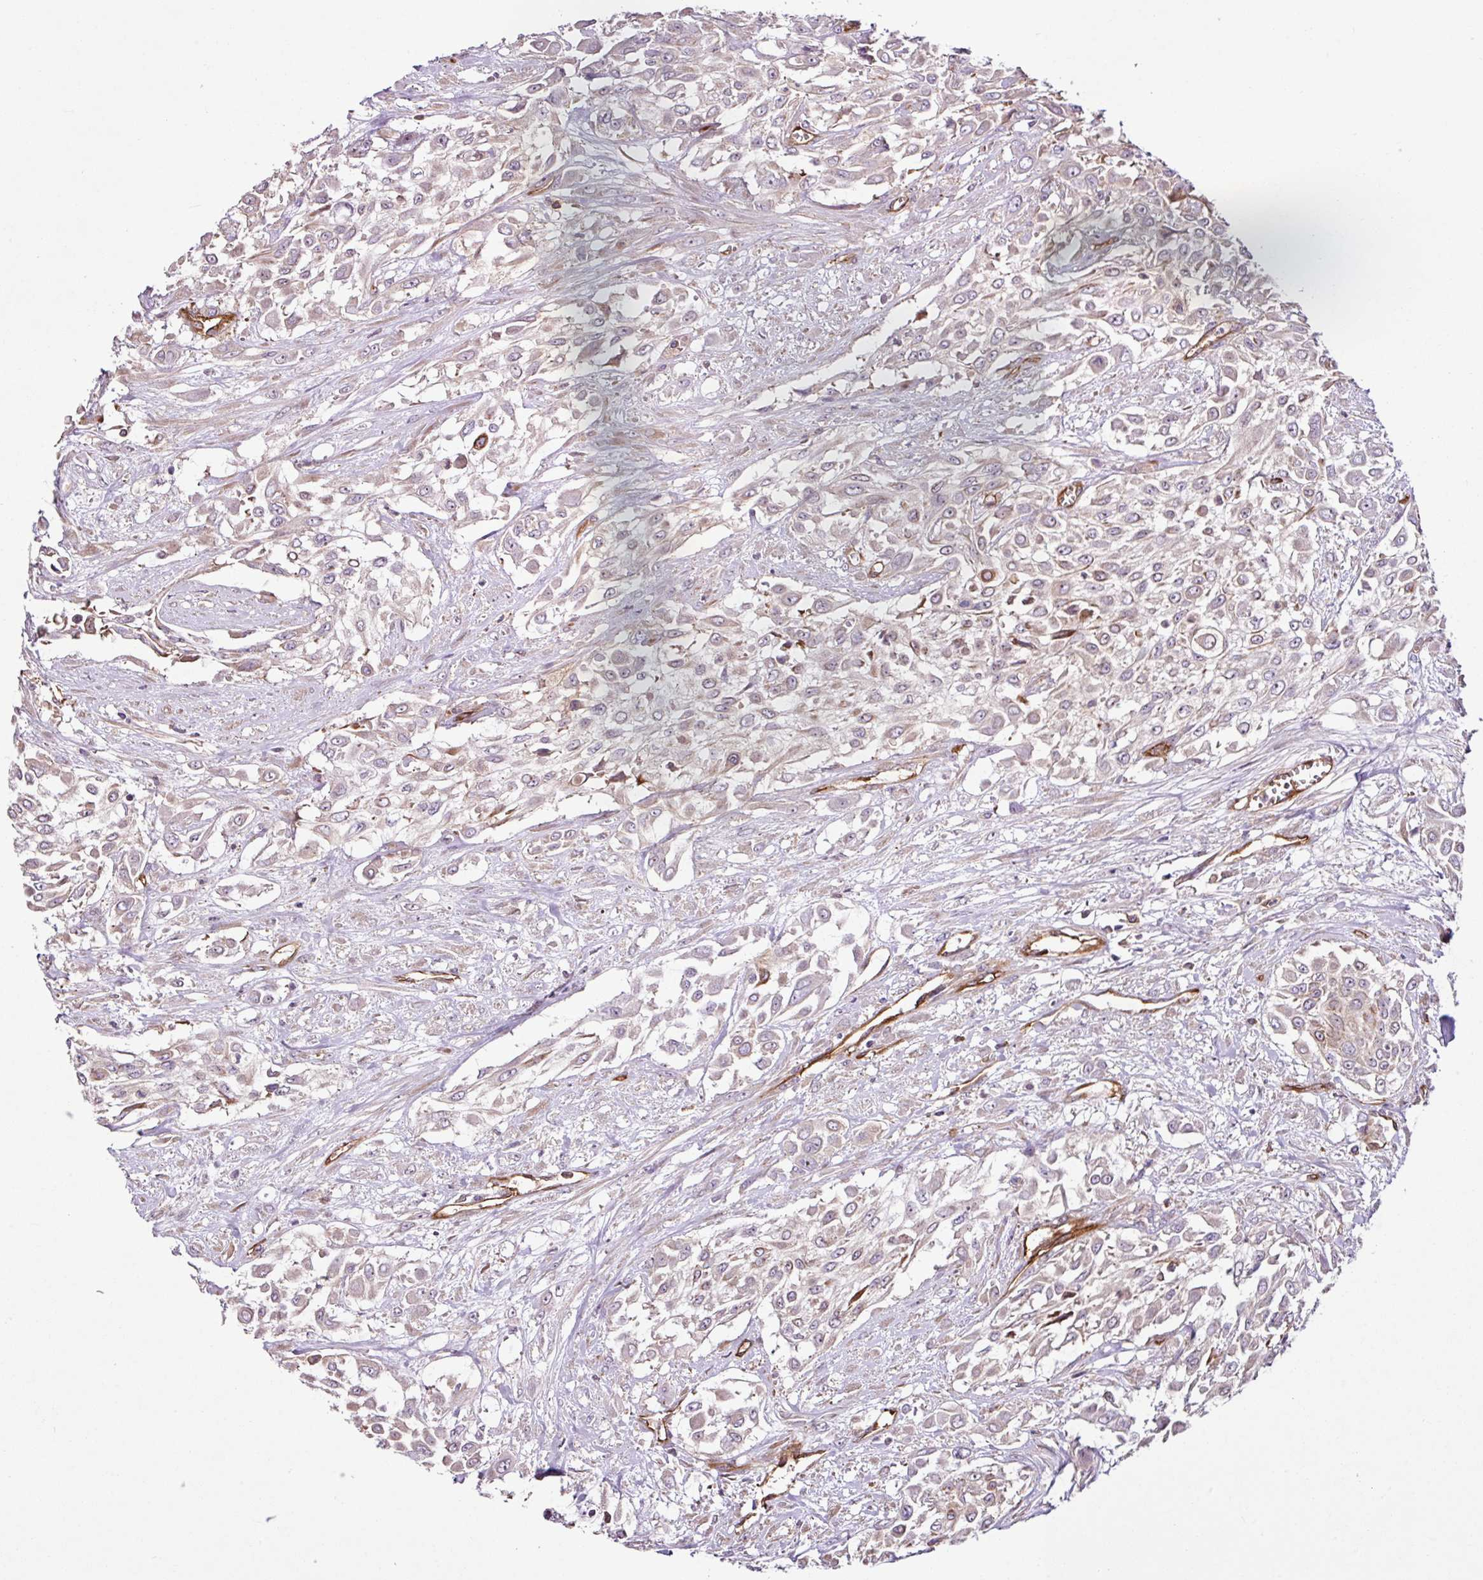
{"staining": {"intensity": "negative", "quantity": "none", "location": "none"}, "tissue": "urothelial cancer", "cell_type": "Tumor cells", "image_type": "cancer", "snomed": [{"axis": "morphology", "description": "Urothelial carcinoma, High grade"}, {"axis": "topography", "description": "Urinary bladder"}], "caption": "An IHC photomicrograph of high-grade urothelial carcinoma is shown. There is no staining in tumor cells of high-grade urothelial carcinoma.", "gene": "ZNF106", "patient": {"sex": "male", "age": 57}}